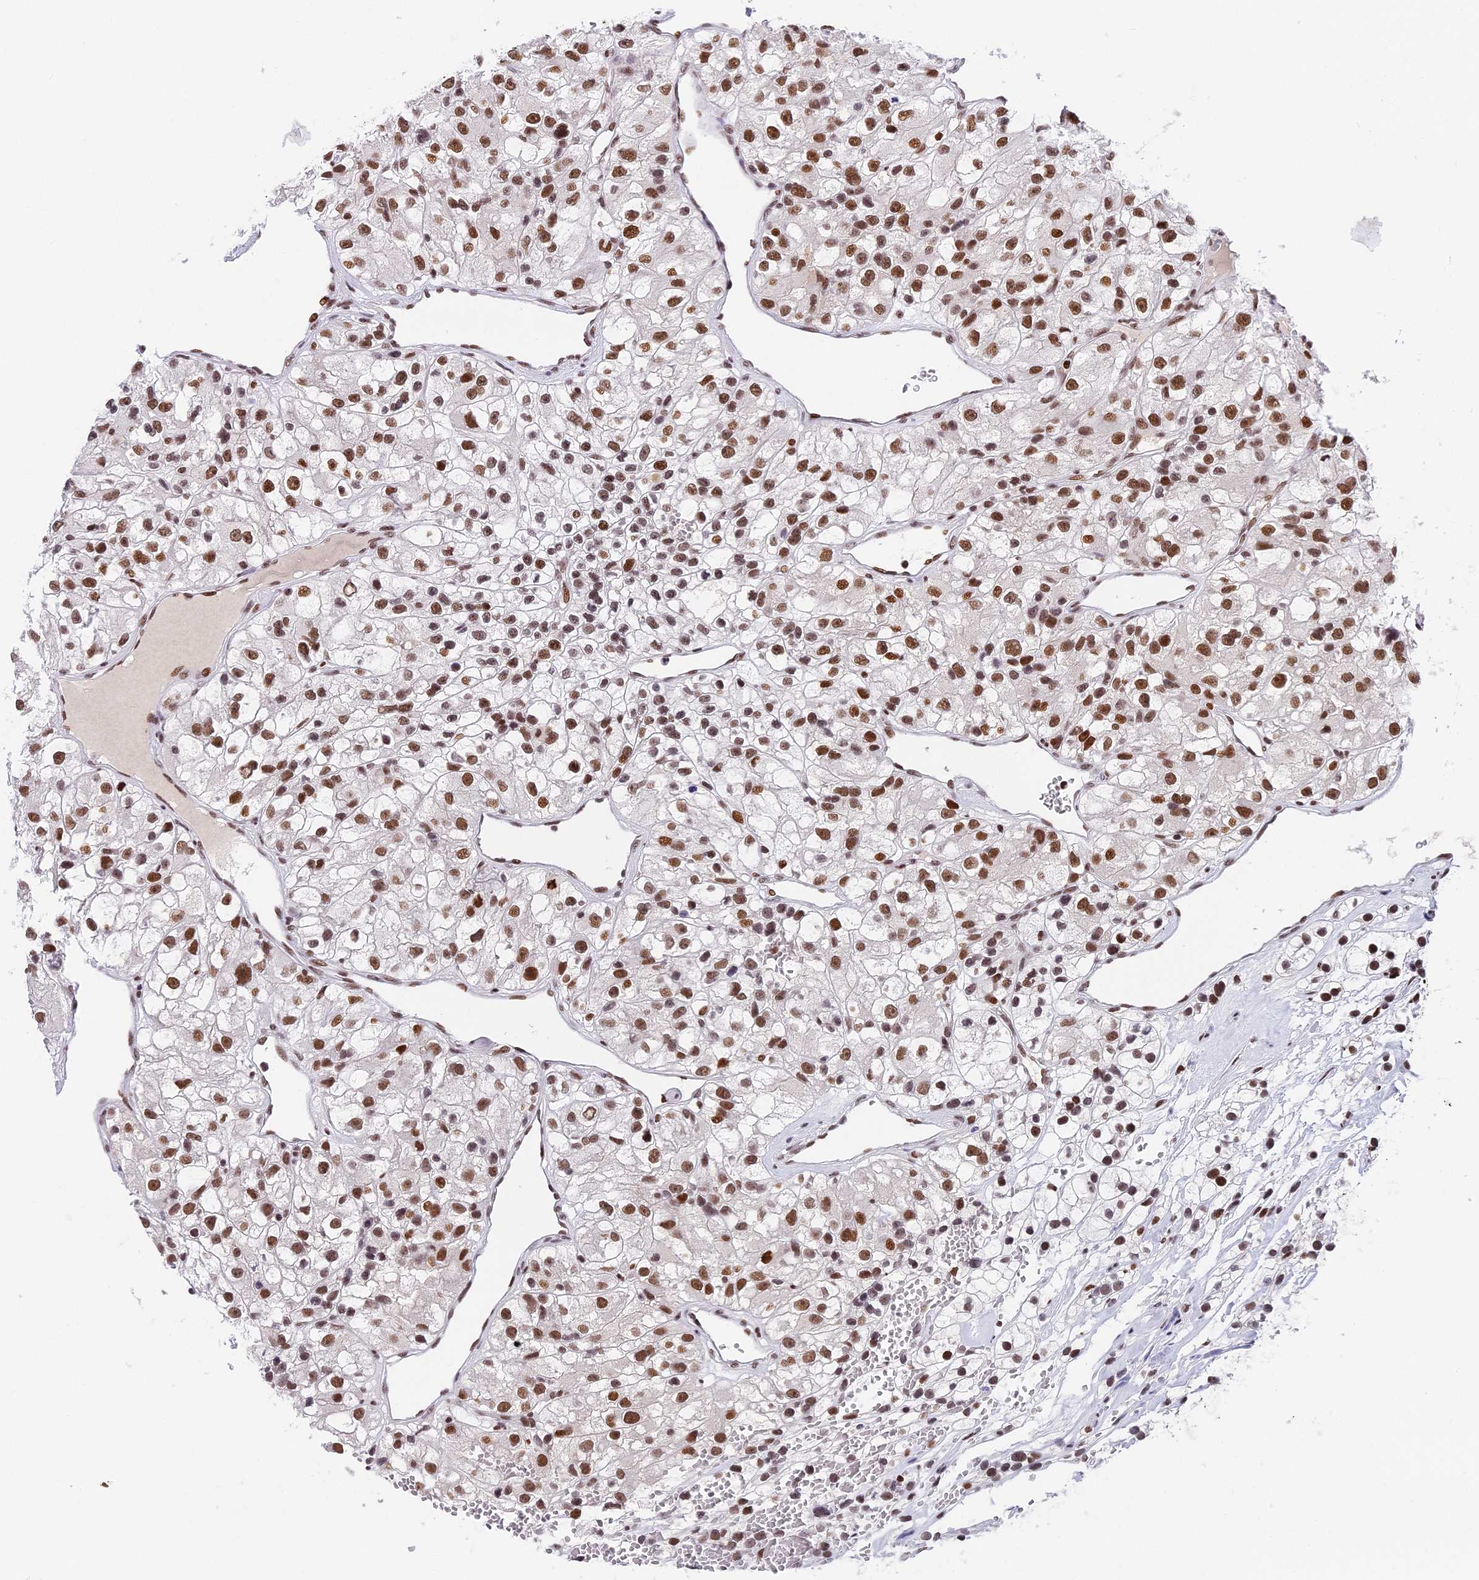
{"staining": {"intensity": "strong", "quantity": ">75%", "location": "nuclear"}, "tissue": "renal cancer", "cell_type": "Tumor cells", "image_type": "cancer", "snomed": [{"axis": "morphology", "description": "Adenocarcinoma, NOS"}, {"axis": "topography", "description": "Kidney"}], "caption": "The immunohistochemical stain labels strong nuclear staining in tumor cells of renal adenocarcinoma tissue.", "gene": "SBNO1", "patient": {"sex": "female", "age": 57}}